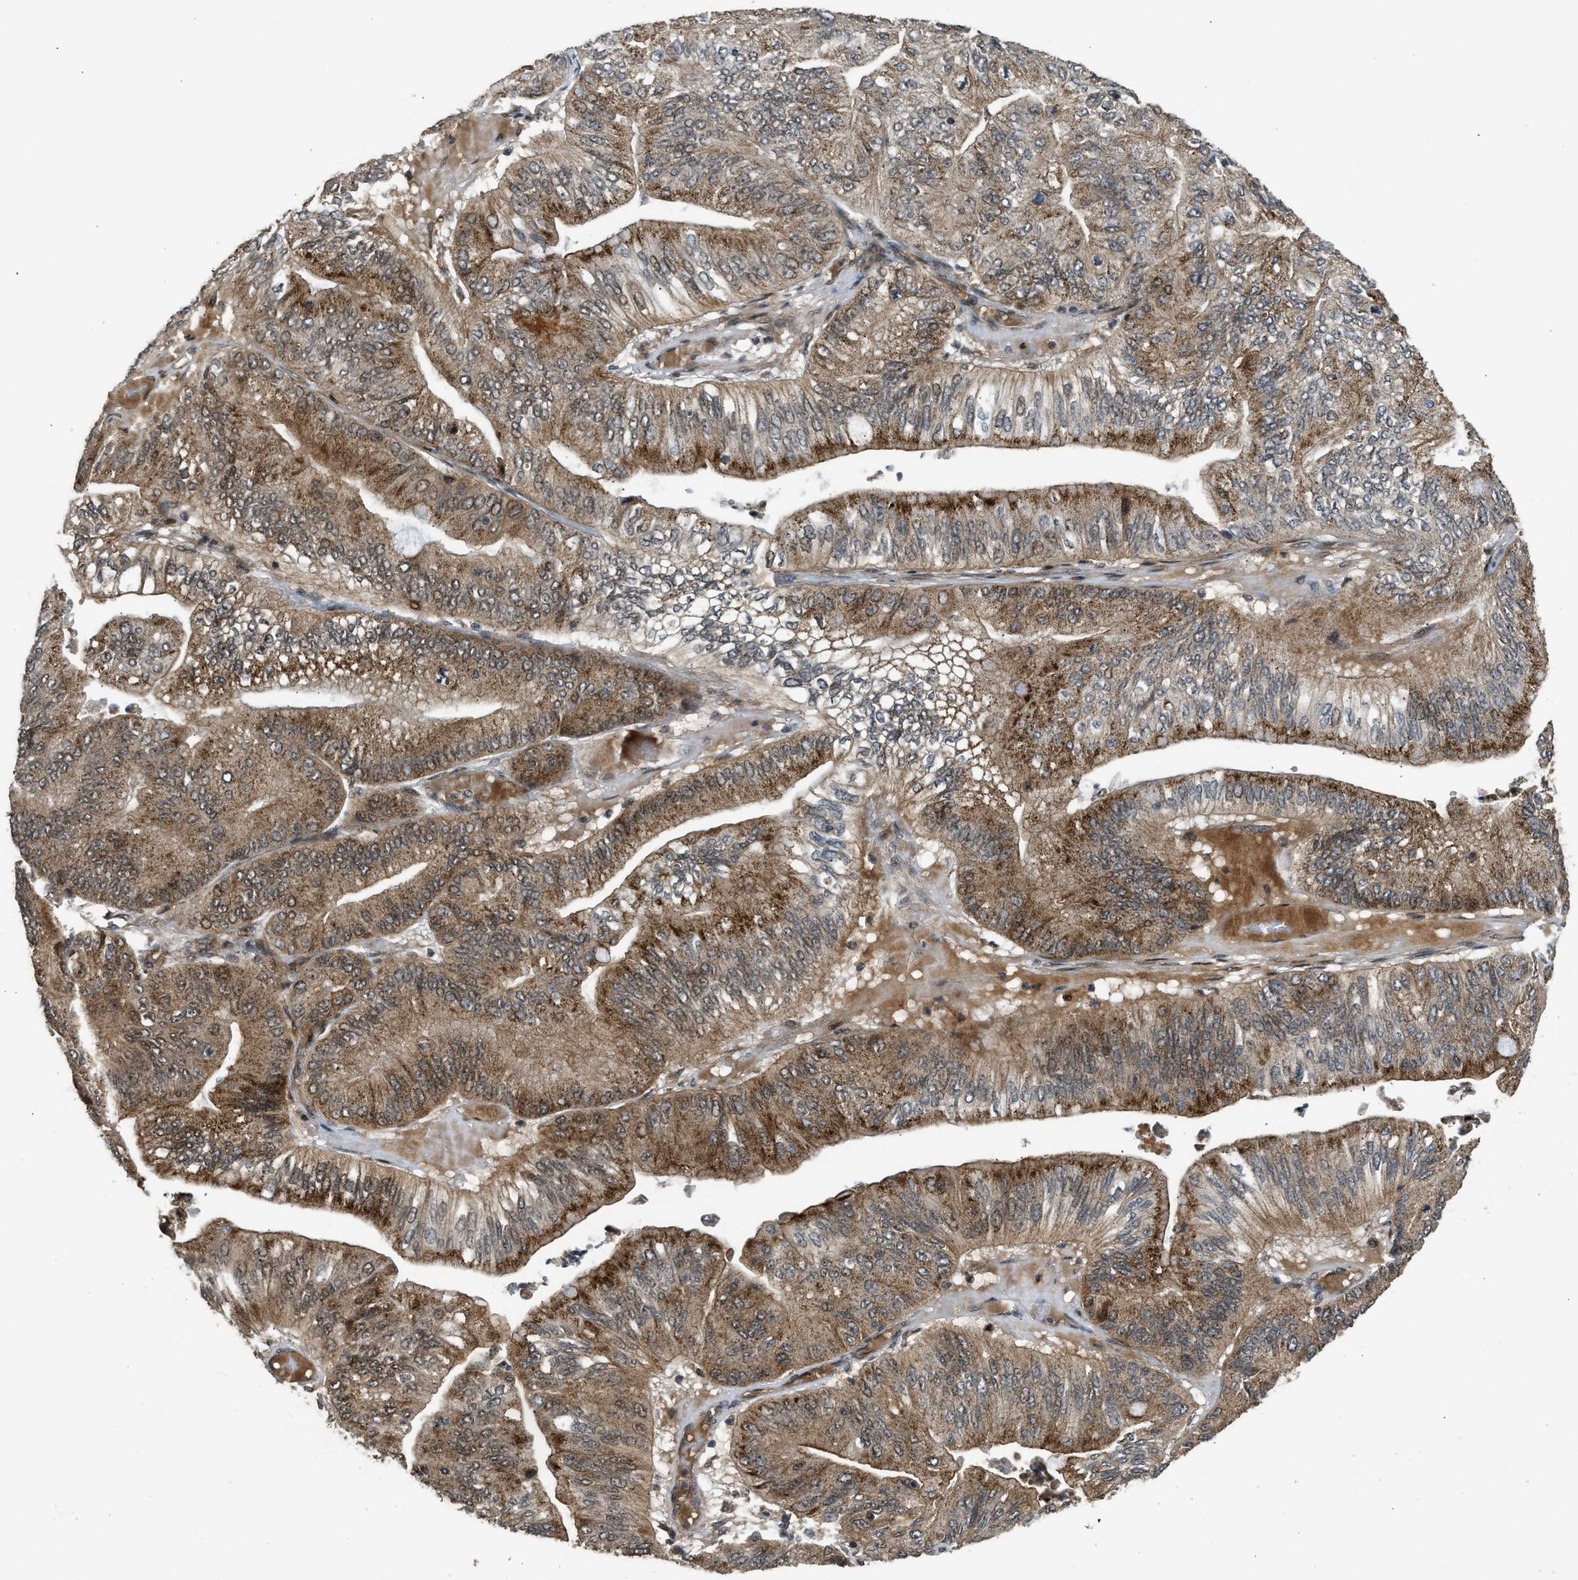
{"staining": {"intensity": "moderate", "quantity": ">75%", "location": "cytoplasmic/membranous"}, "tissue": "ovarian cancer", "cell_type": "Tumor cells", "image_type": "cancer", "snomed": [{"axis": "morphology", "description": "Cystadenocarcinoma, mucinous, NOS"}, {"axis": "topography", "description": "Ovary"}], "caption": "A medium amount of moderate cytoplasmic/membranous expression is present in about >75% of tumor cells in ovarian cancer (mucinous cystadenocarcinoma) tissue.", "gene": "GET1", "patient": {"sex": "female", "age": 61}}